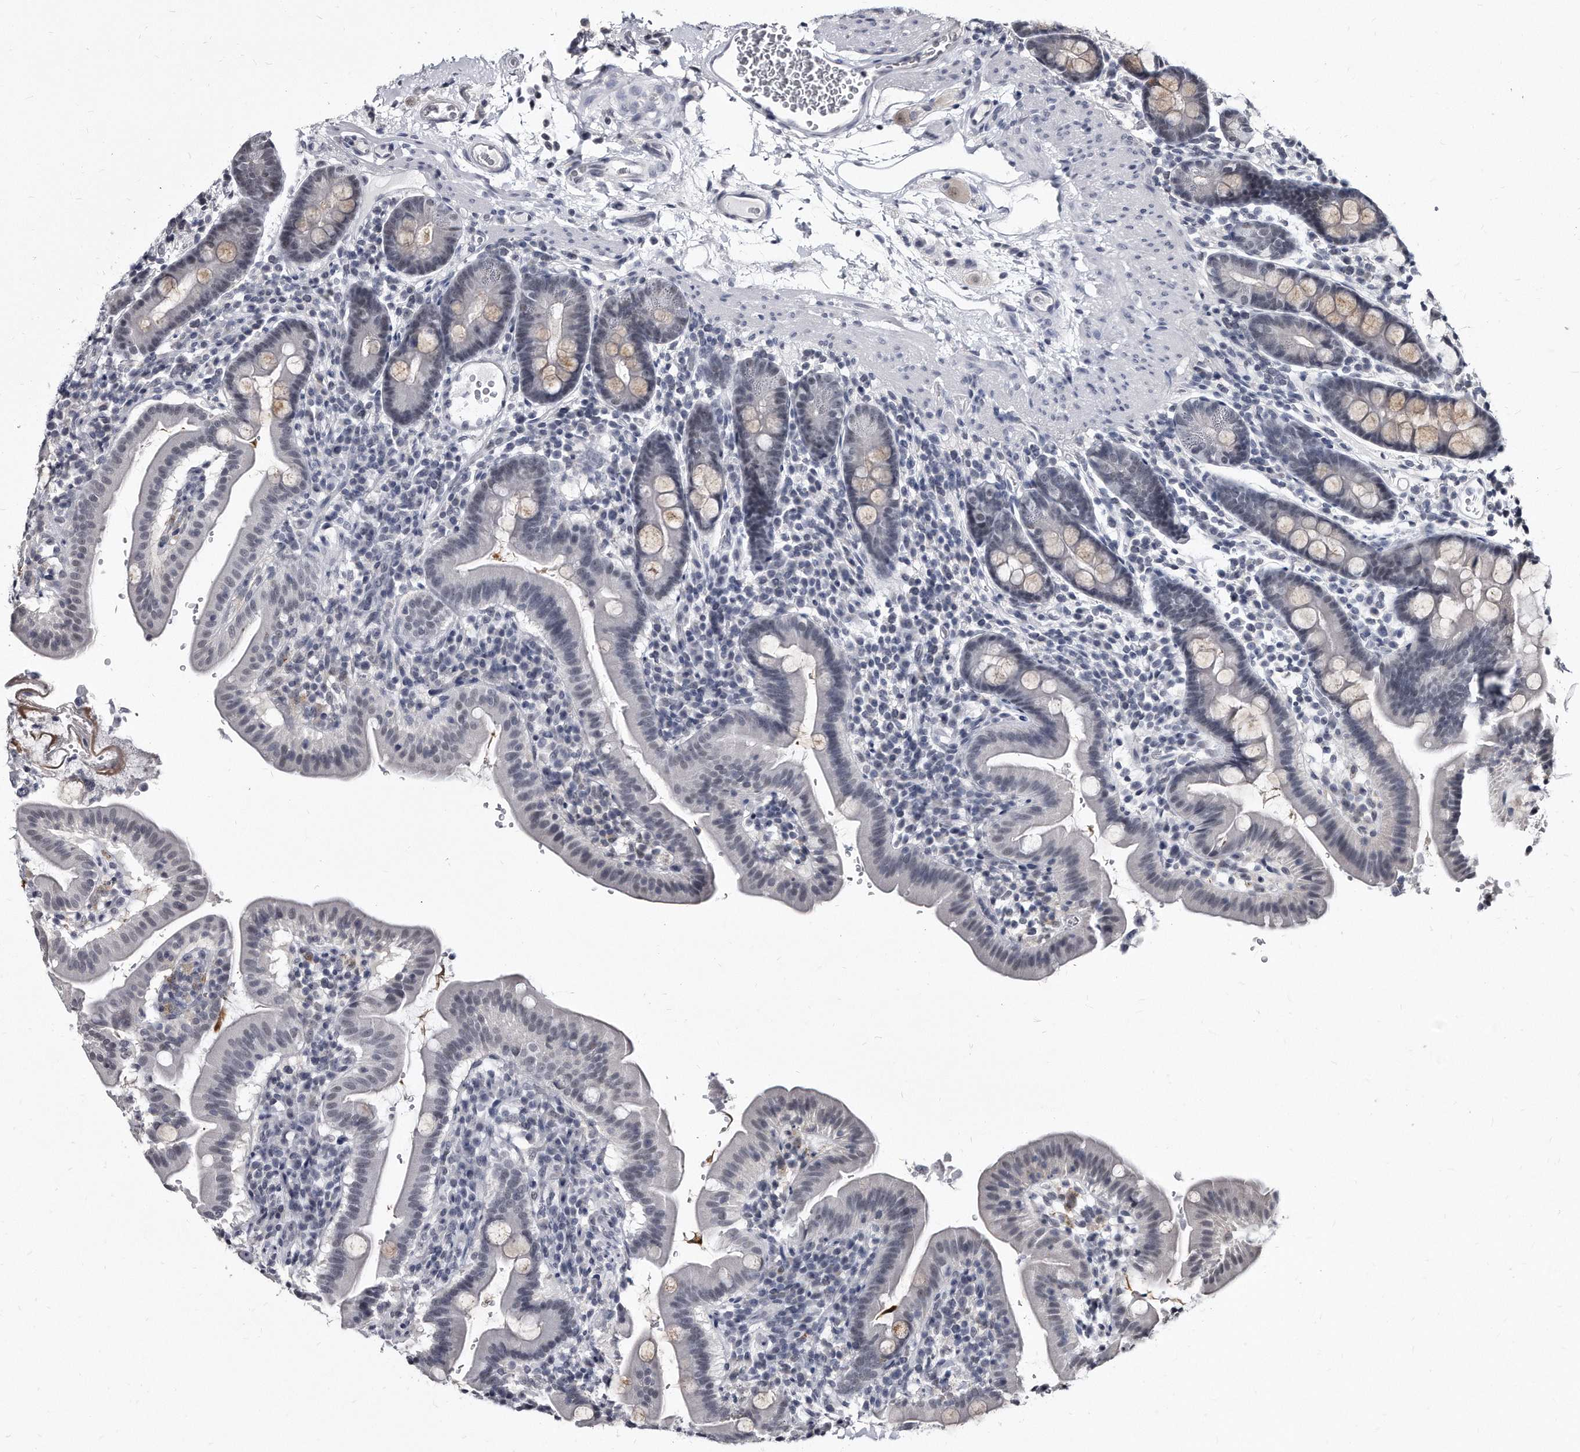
{"staining": {"intensity": "weak", "quantity": "<25%", "location": "cytoplasmic/membranous"}, "tissue": "duodenum", "cell_type": "Glandular cells", "image_type": "normal", "snomed": [{"axis": "morphology", "description": "Normal tissue, NOS"}, {"axis": "morphology", "description": "Adenocarcinoma, NOS"}, {"axis": "topography", "description": "Pancreas"}, {"axis": "topography", "description": "Duodenum"}], "caption": "Duodenum stained for a protein using IHC displays no staining glandular cells.", "gene": "KLHDC3", "patient": {"sex": "male", "age": 50}}